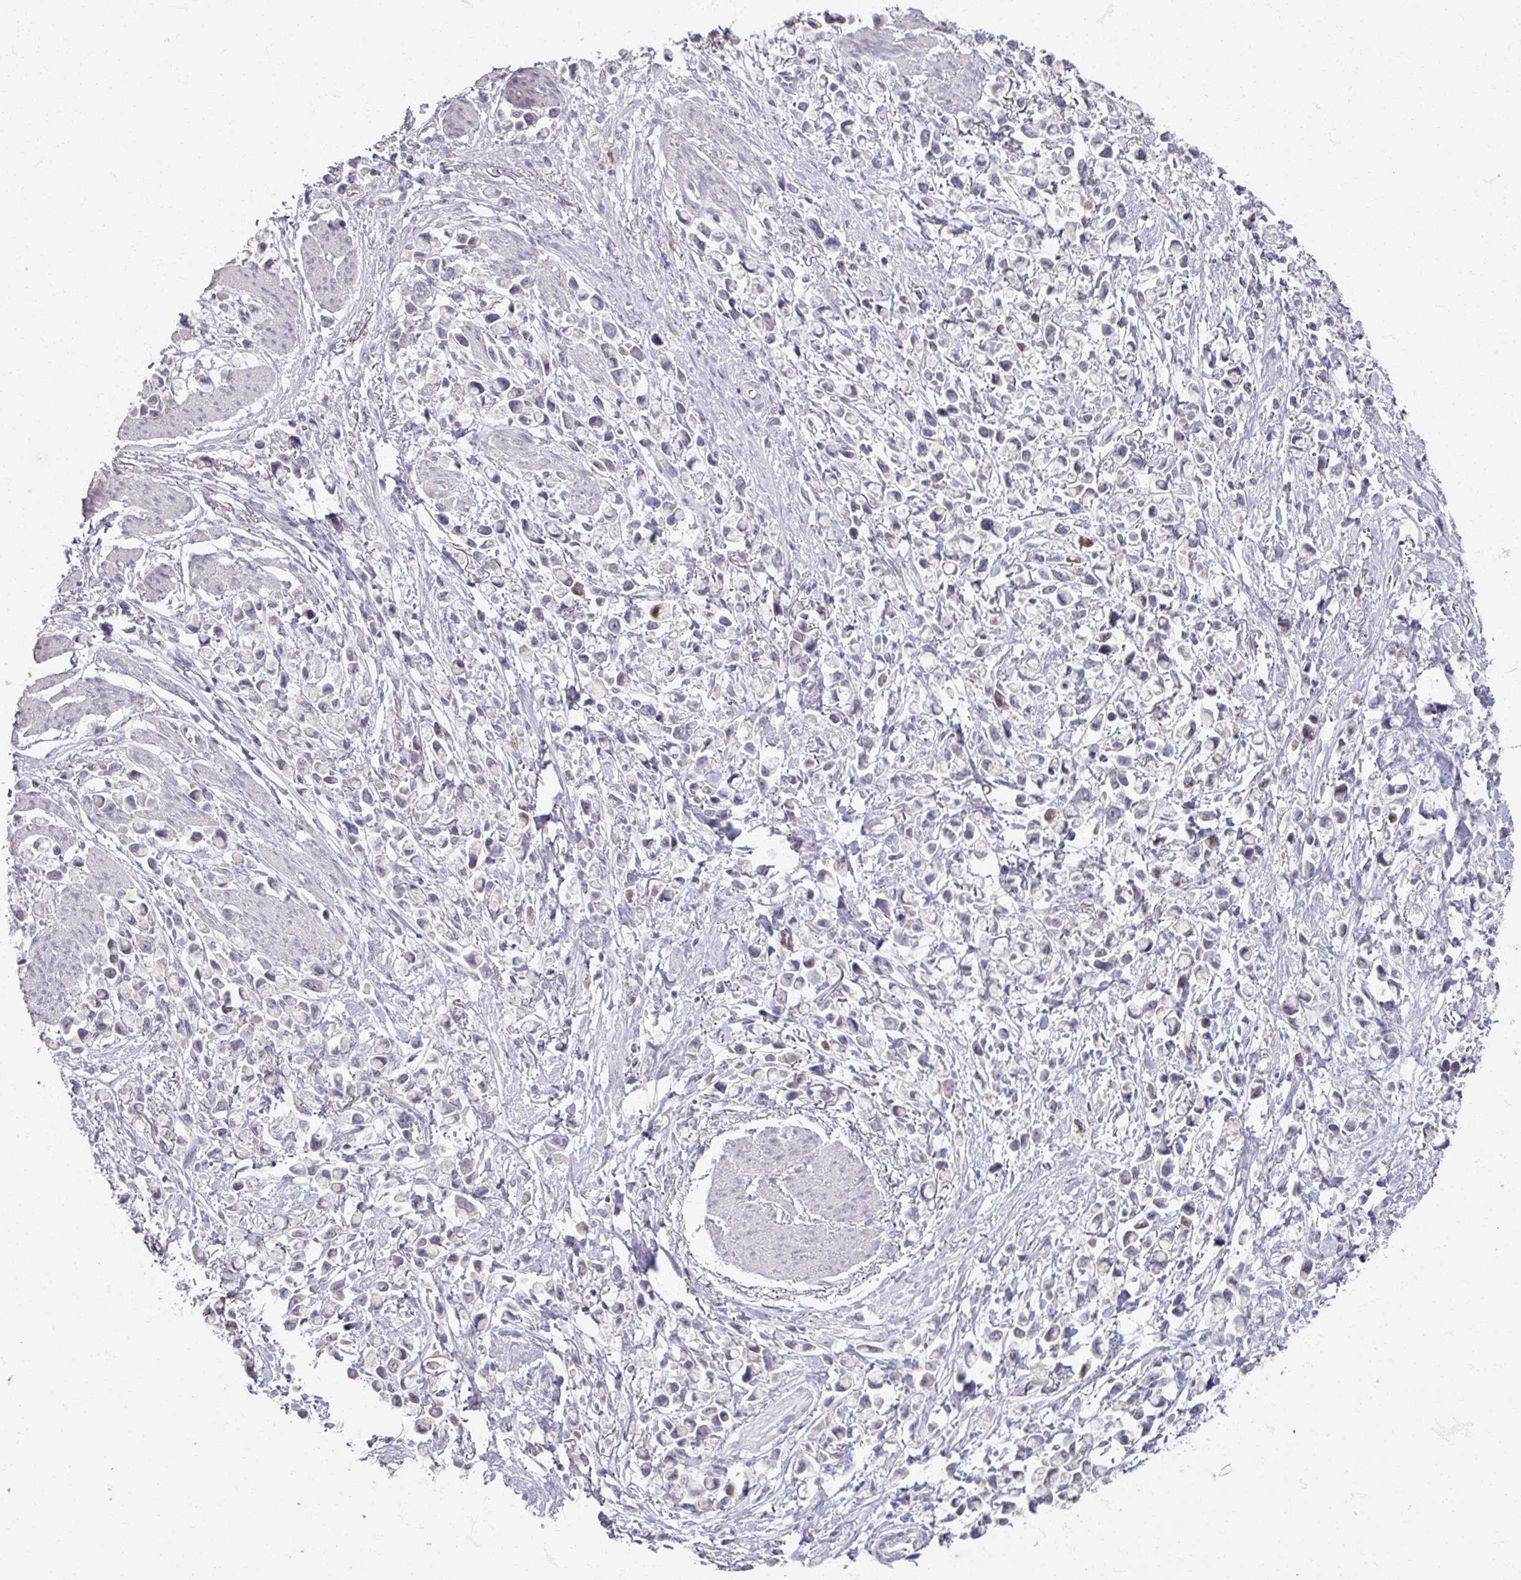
{"staining": {"intensity": "negative", "quantity": "none", "location": "none"}, "tissue": "stomach cancer", "cell_type": "Tumor cells", "image_type": "cancer", "snomed": [{"axis": "morphology", "description": "Adenocarcinoma, NOS"}, {"axis": "topography", "description": "Stomach"}], "caption": "IHC histopathology image of human stomach adenocarcinoma stained for a protein (brown), which exhibits no positivity in tumor cells.", "gene": "SOX11", "patient": {"sex": "female", "age": 81}}